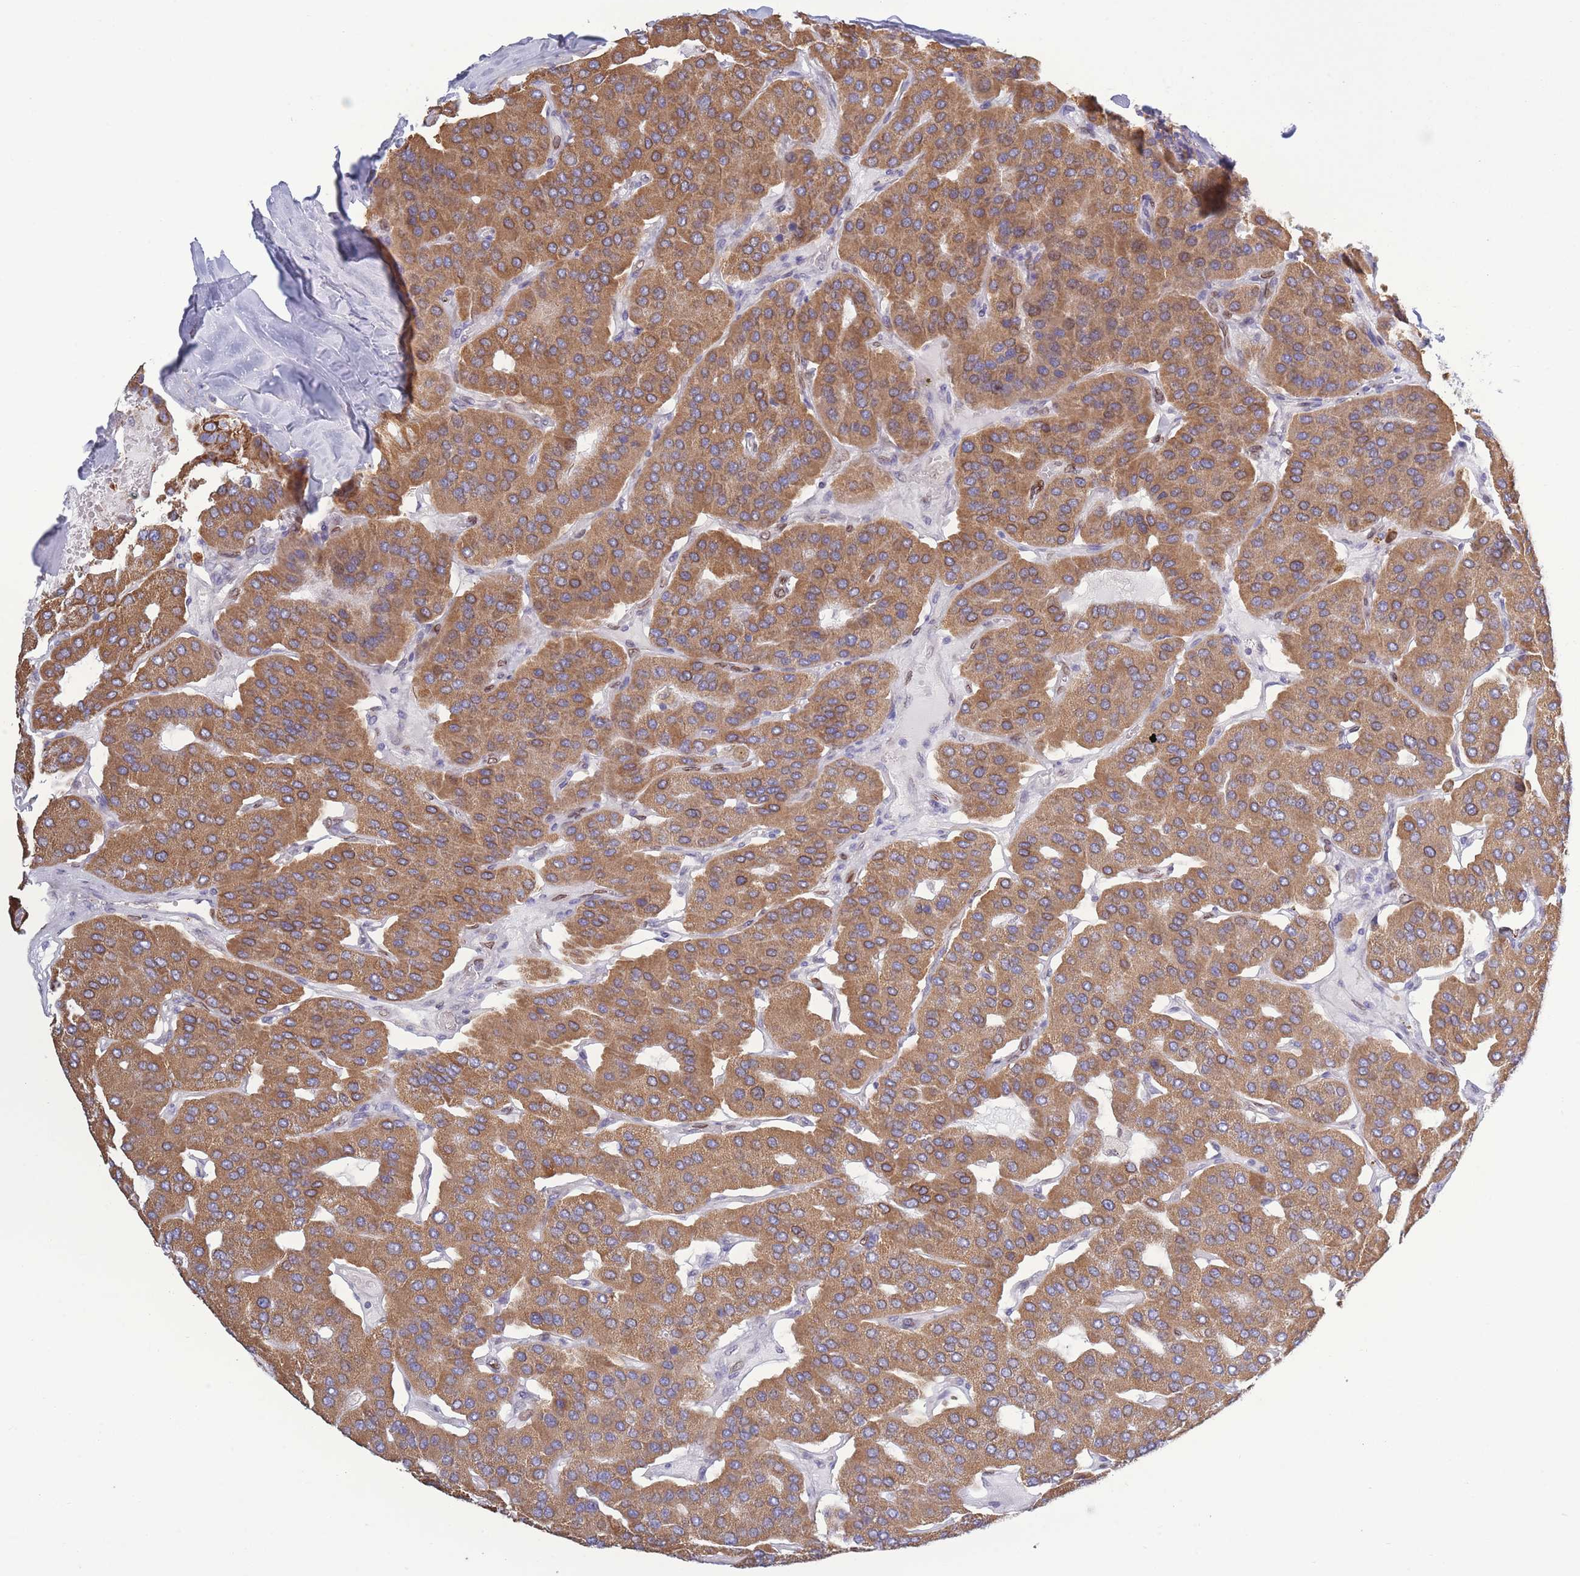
{"staining": {"intensity": "moderate", "quantity": ">75%", "location": "cytoplasmic/membranous"}, "tissue": "parathyroid gland", "cell_type": "Glandular cells", "image_type": "normal", "snomed": [{"axis": "morphology", "description": "Normal tissue, NOS"}, {"axis": "morphology", "description": "Adenoma, NOS"}, {"axis": "topography", "description": "Parathyroid gland"}], "caption": "The histopathology image reveals staining of unremarkable parathyroid gland, revealing moderate cytoplasmic/membranous protein positivity (brown color) within glandular cells.", "gene": "PDHA1", "patient": {"sex": "female", "age": 86}}